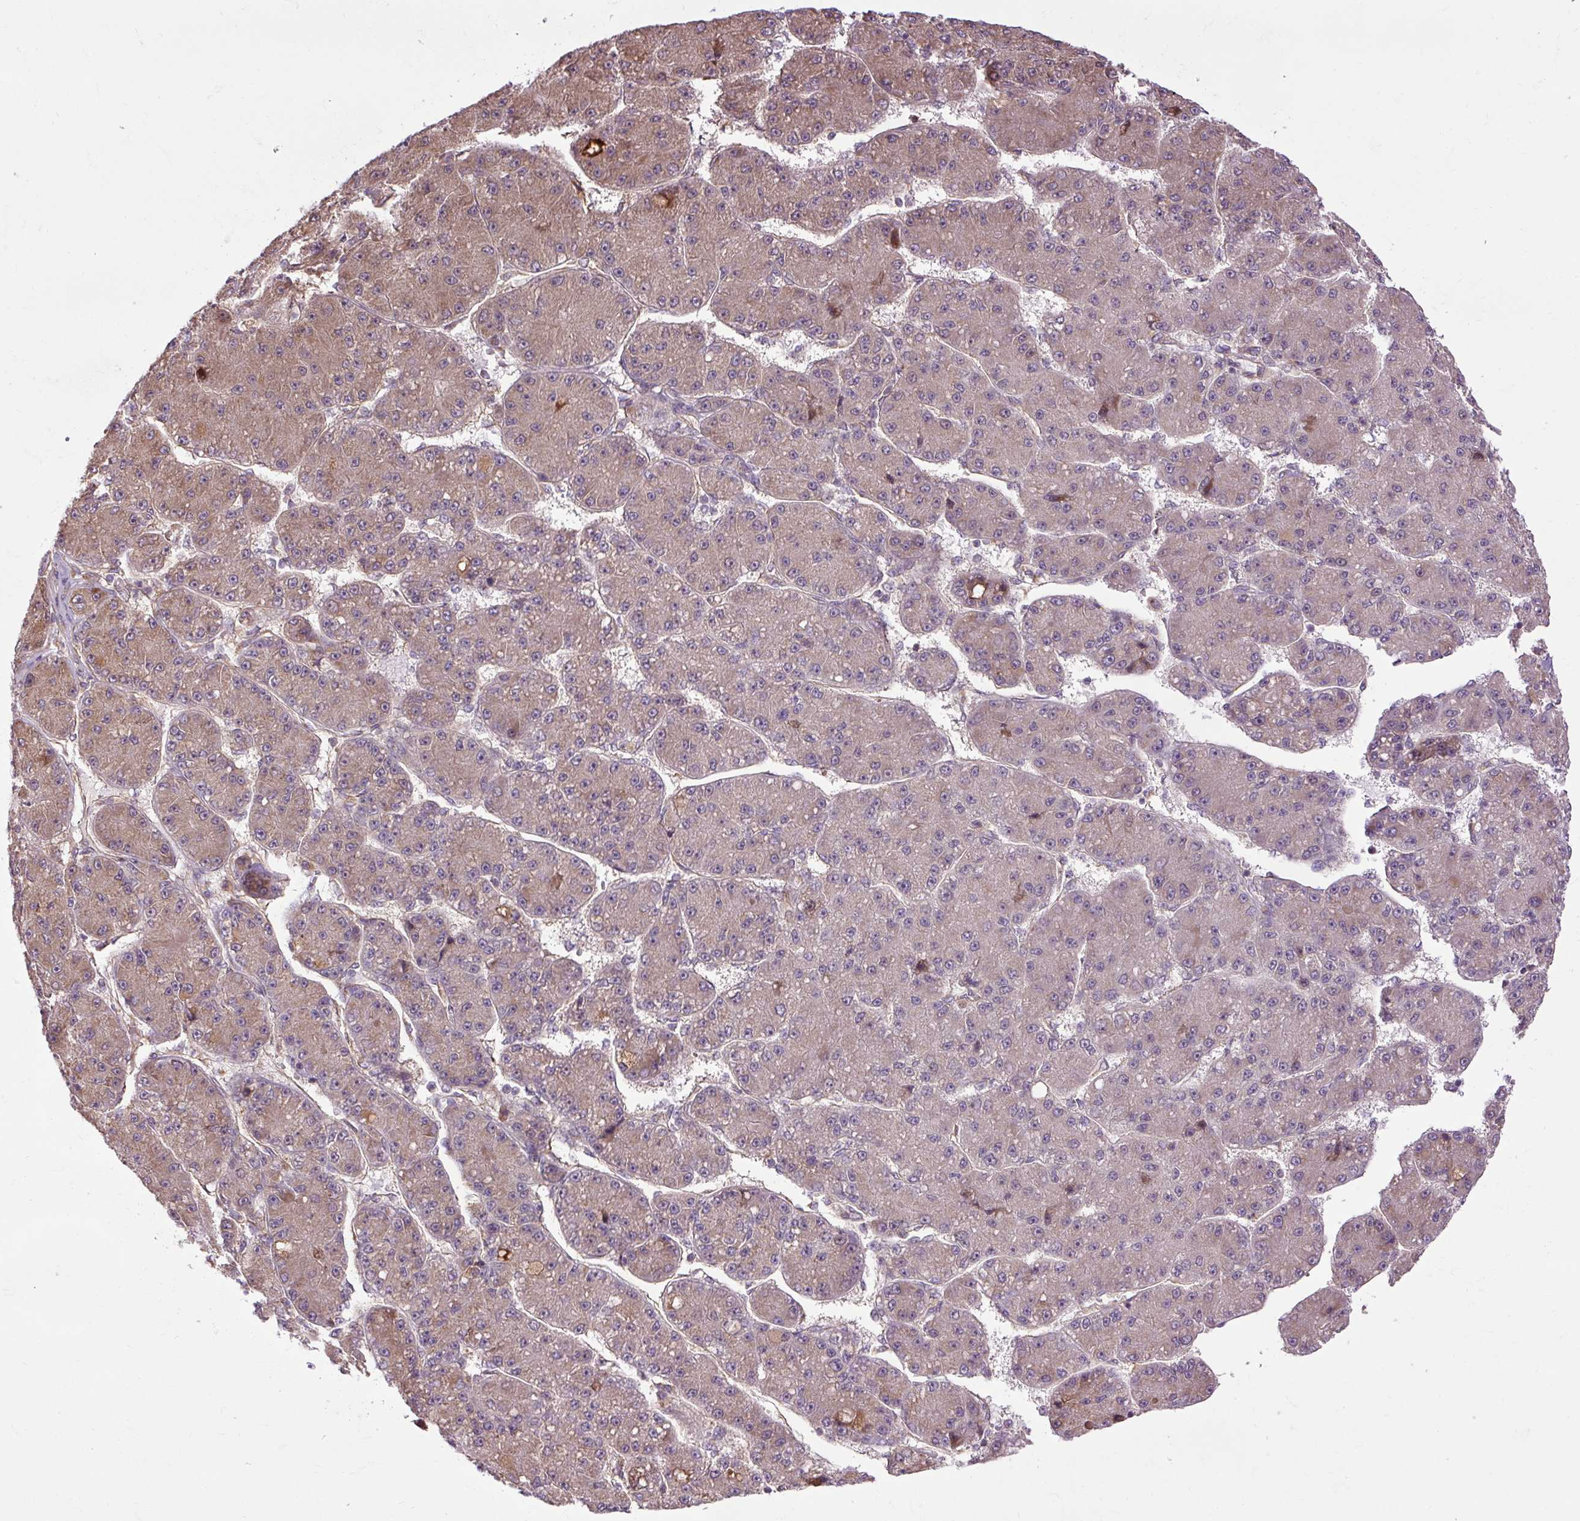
{"staining": {"intensity": "moderate", "quantity": ">75%", "location": "cytoplasmic/membranous"}, "tissue": "liver cancer", "cell_type": "Tumor cells", "image_type": "cancer", "snomed": [{"axis": "morphology", "description": "Carcinoma, Hepatocellular, NOS"}, {"axis": "topography", "description": "Liver"}], "caption": "Protein staining of hepatocellular carcinoma (liver) tissue demonstrates moderate cytoplasmic/membranous staining in approximately >75% of tumor cells.", "gene": "FLRT1", "patient": {"sex": "male", "age": 67}}